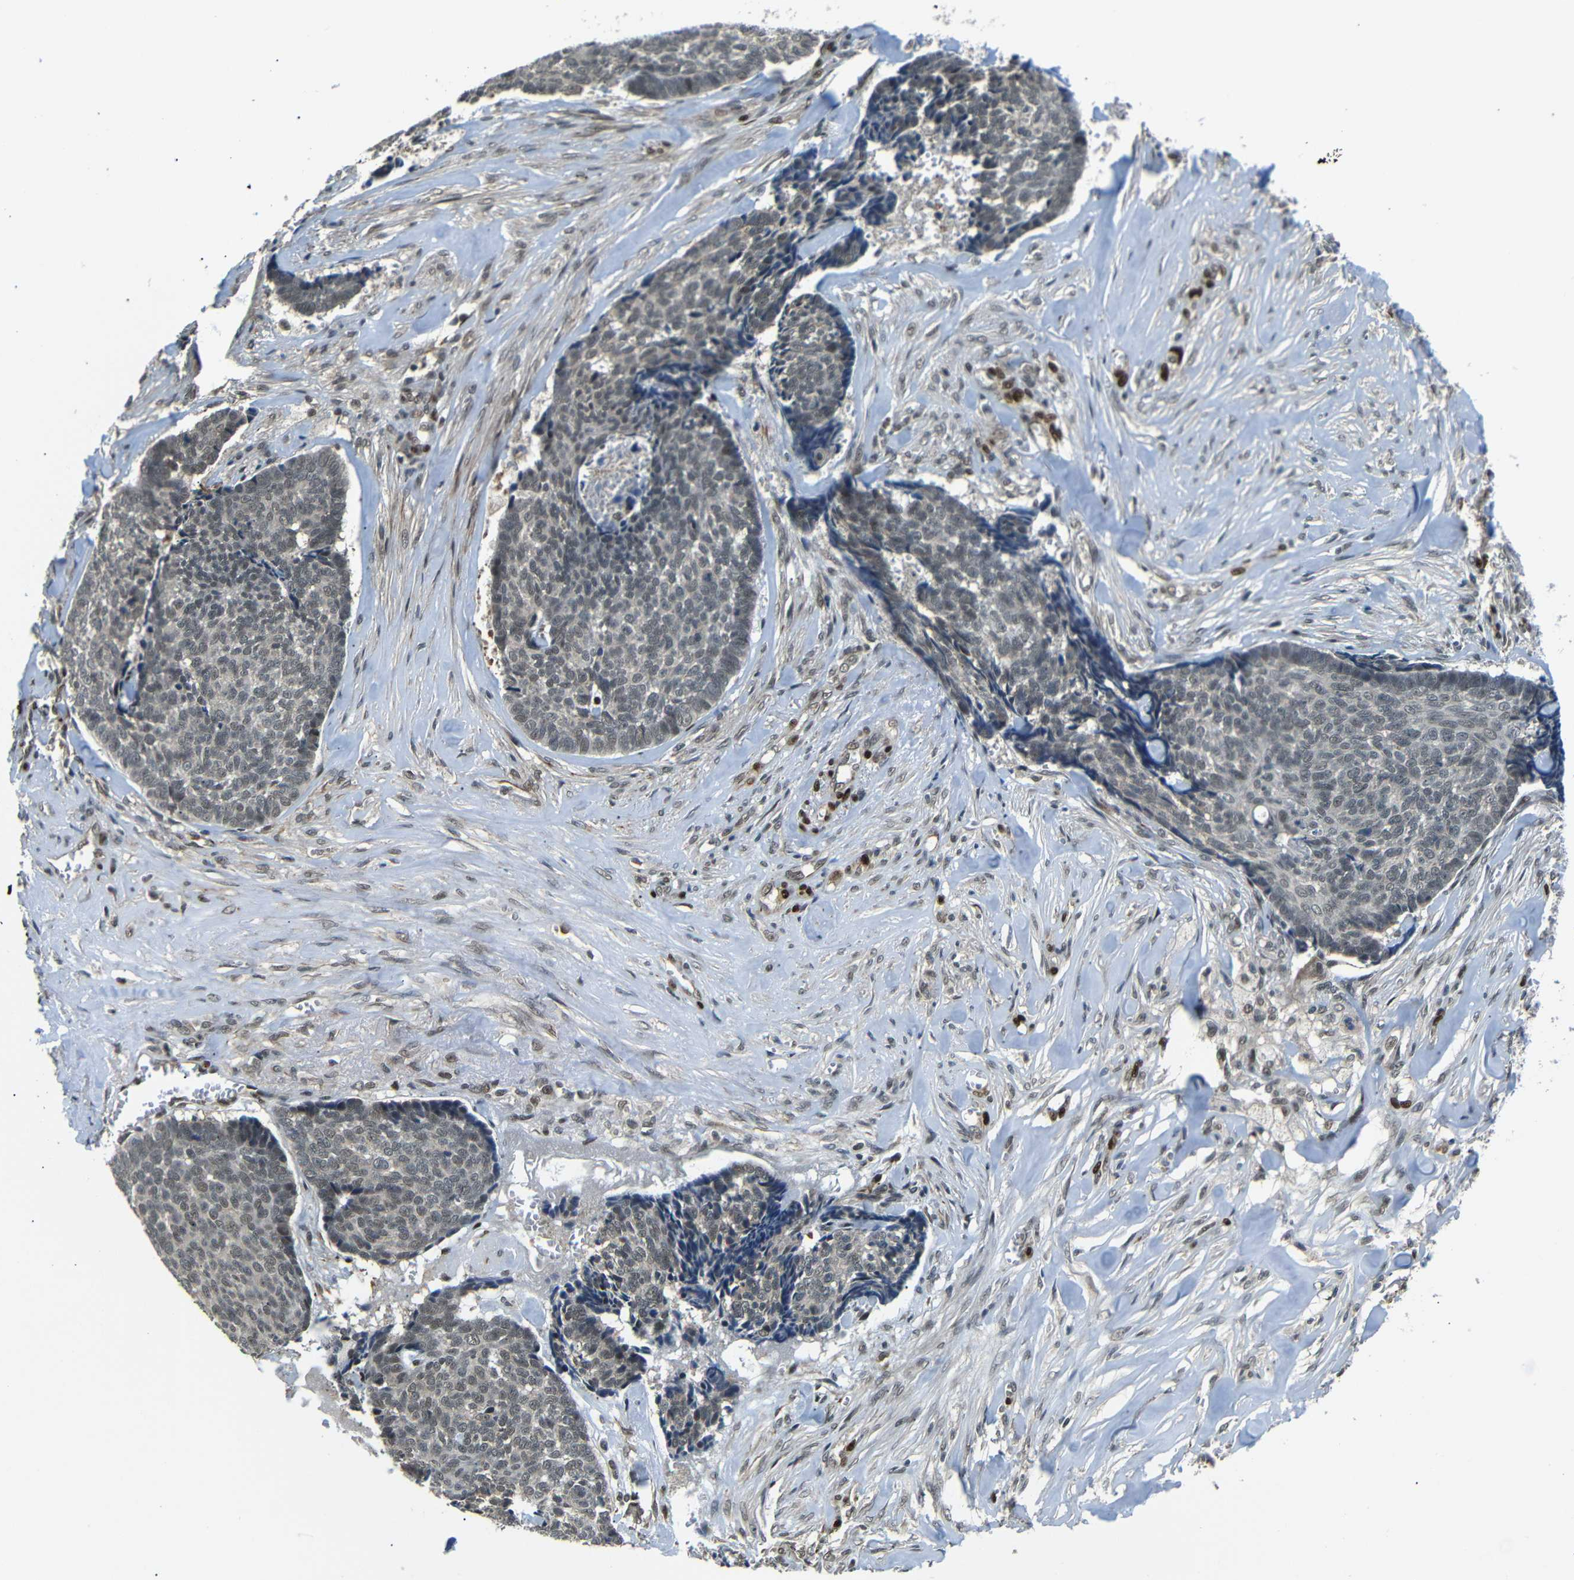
{"staining": {"intensity": "moderate", "quantity": ">75%", "location": "nuclear"}, "tissue": "skin cancer", "cell_type": "Tumor cells", "image_type": "cancer", "snomed": [{"axis": "morphology", "description": "Basal cell carcinoma"}, {"axis": "topography", "description": "Skin"}], "caption": "Skin cancer was stained to show a protein in brown. There is medium levels of moderate nuclear expression in about >75% of tumor cells.", "gene": "TBX2", "patient": {"sex": "male", "age": 84}}